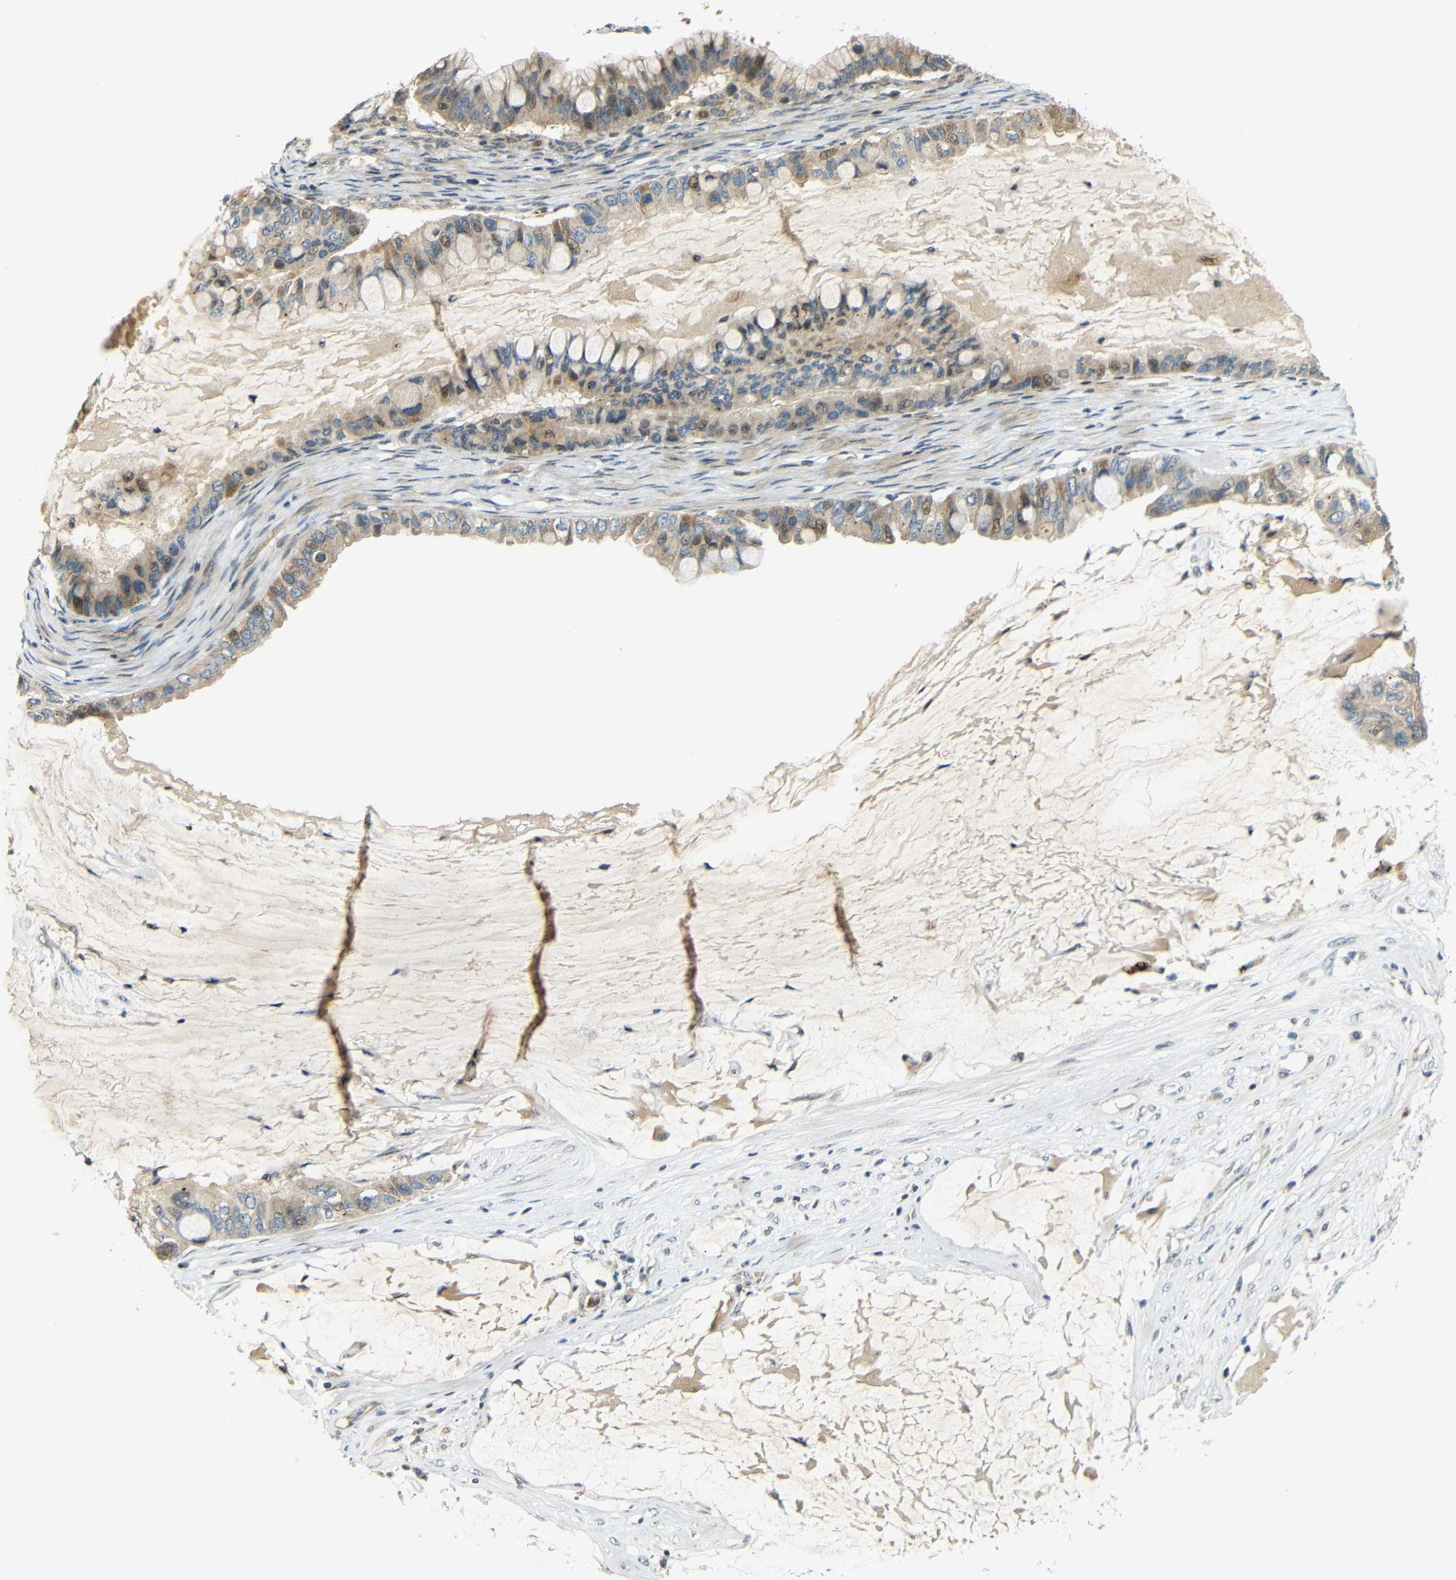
{"staining": {"intensity": "moderate", "quantity": ">75%", "location": "cytoplasmic/membranous,nuclear"}, "tissue": "ovarian cancer", "cell_type": "Tumor cells", "image_type": "cancer", "snomed": [{"axis": "morphology", "description": "Cystadenocarcinoma, mucinous, NOS"}, {"axis": "topography", "description": "Ovary"}], "caption": "Immunohistochemical staining of human ovarian cancer demonstrates medium levels of moderate cytoplasmic/membranous and nuclear protein staining in about >75% of tumor cells.", "gene": "KAZALD1", "patient": {"sex": "female", "age": 80}}